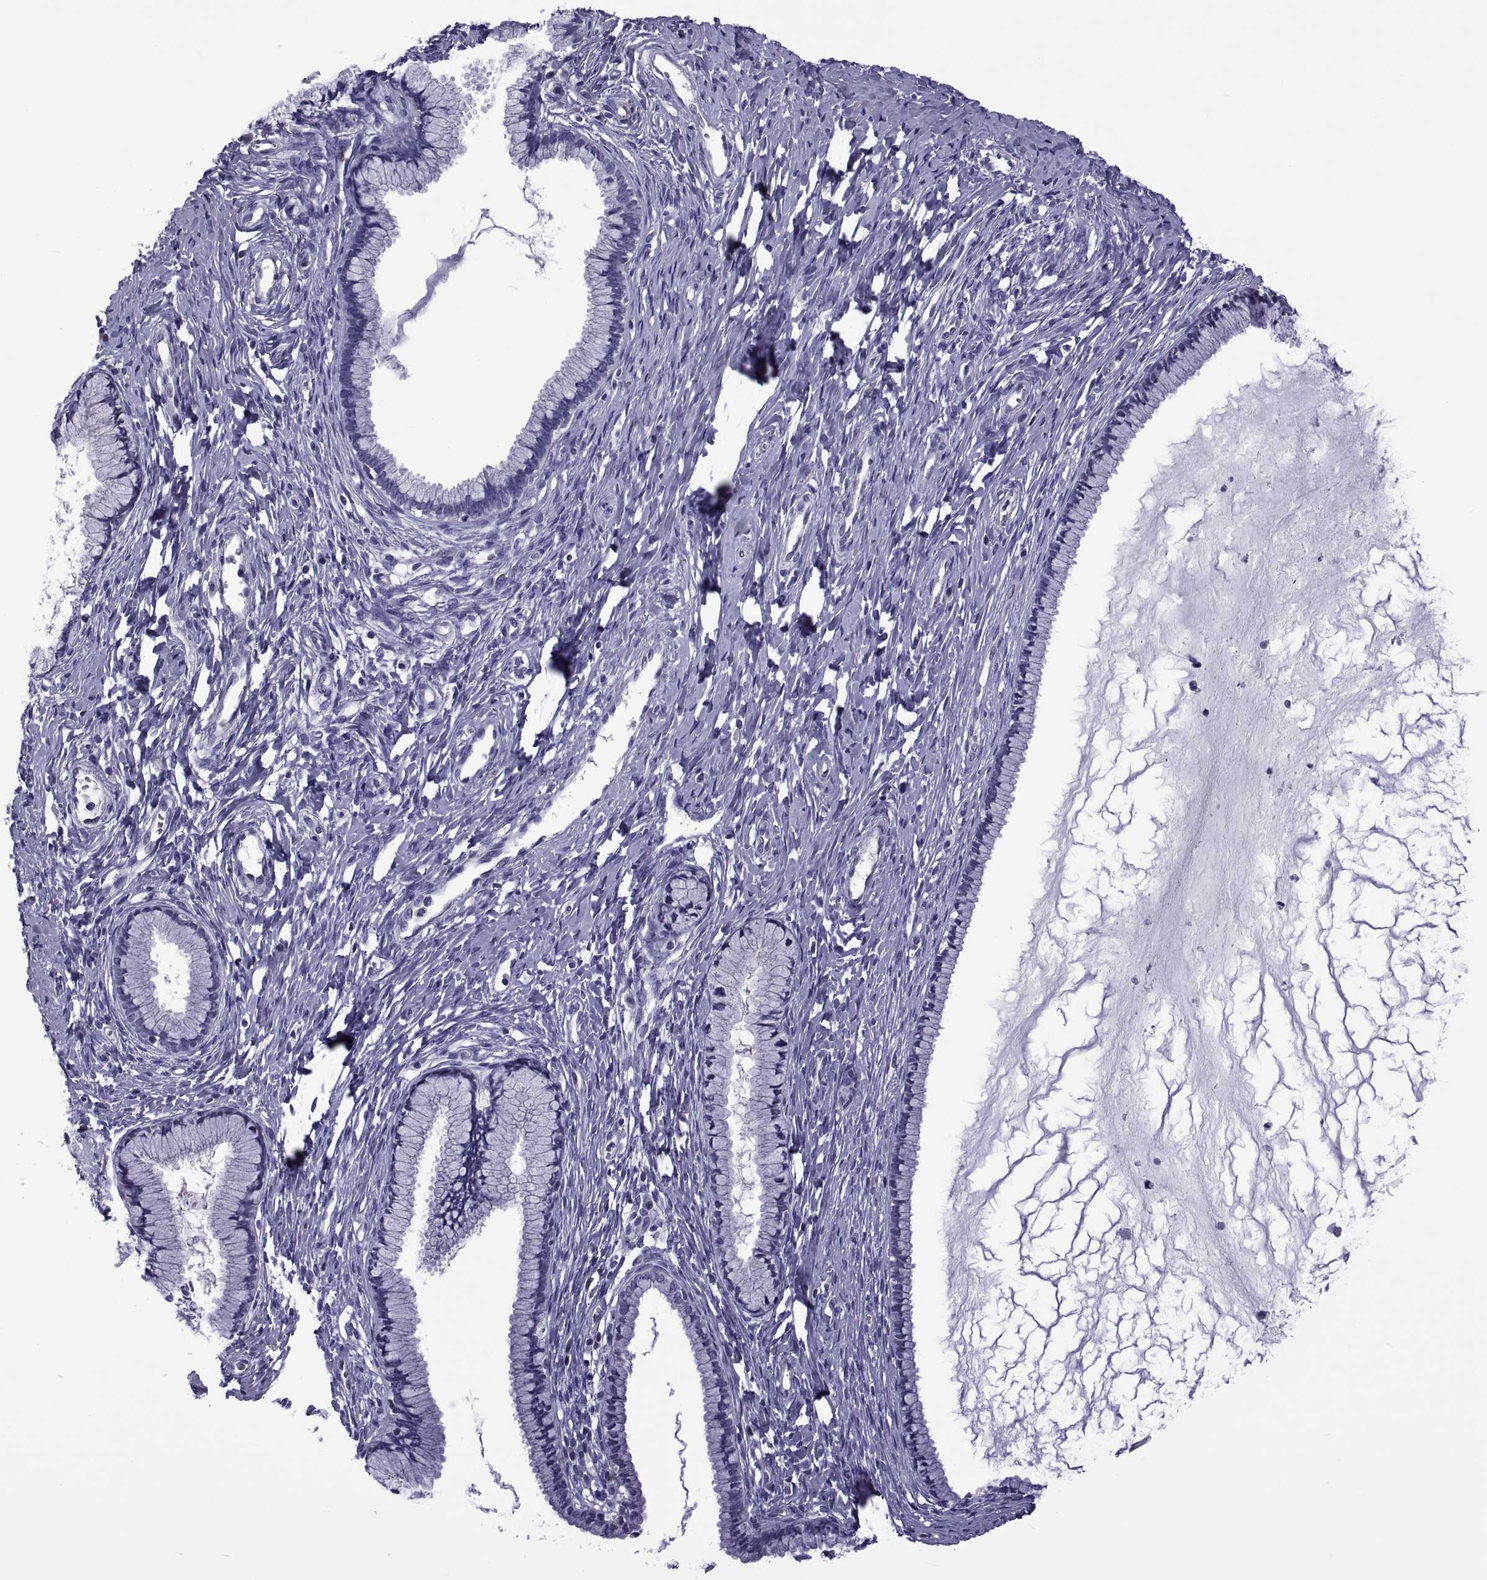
{"staining": {"intensity": "negative", "quantity": "none", "location": "none"}, "tissue": "cervix", "cell_type": "Glandular cells", "image_type": "normal", "snomed": [{"axis": "morphology", "description": "Normal tissue, NOS"}, {"axis": "topography", "description": "Cervix"}], "caption": "An immunohistochemistry (IHC) histopathology image of benign cervix is shown. There is no staining in glandular cells of cervix.", "gene": "LCN9", "patient": {"sex": "female", "age": 40}}